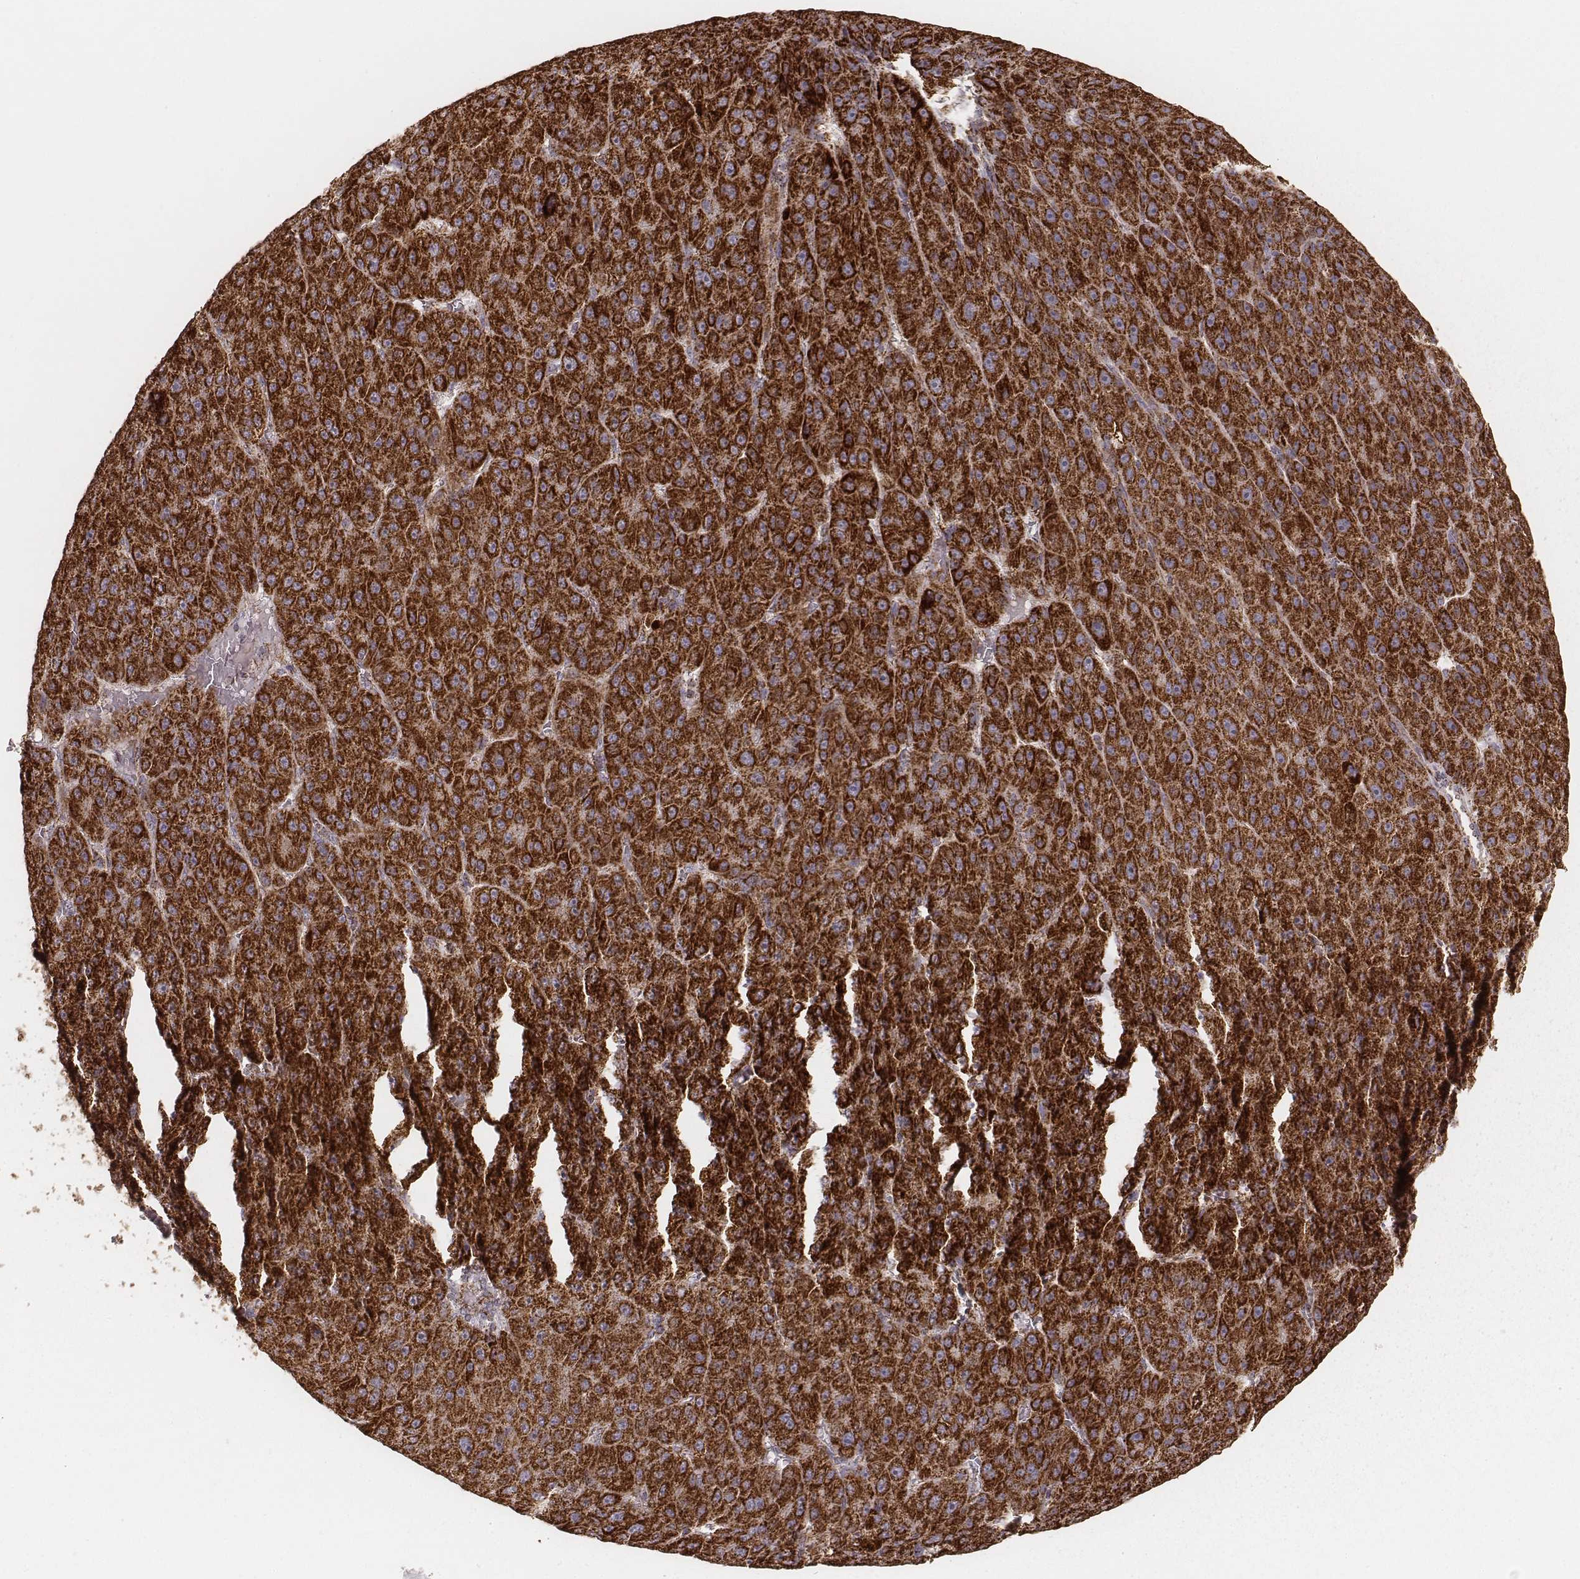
{"staining": {"intensity": "strong", "quantity": ">75%", "location": "cytoplasmic/membranous"}, "tissue": "liver cancer", "cell_type": "Tumor cells", "image_type": "cancer", "snomed": [{"axis": "morphology", "description": "Carcinoma, Hepatocellular, NOS"}, {"axis": "topography", "description": "Liver"}], "caption": "An image of human hepatocellular carcinoma (liver) stained for a protein demonstrates strong cytoplasmic/membranous brown staining in tumor cells. Using DAB (3,3'-diaminobenzidine) (brown) and hematoxylin (blue) stains, captured at high magnification using brightfield microscopy.", "gene": "CS", "patient": {"sex": "male", "age": 67}}